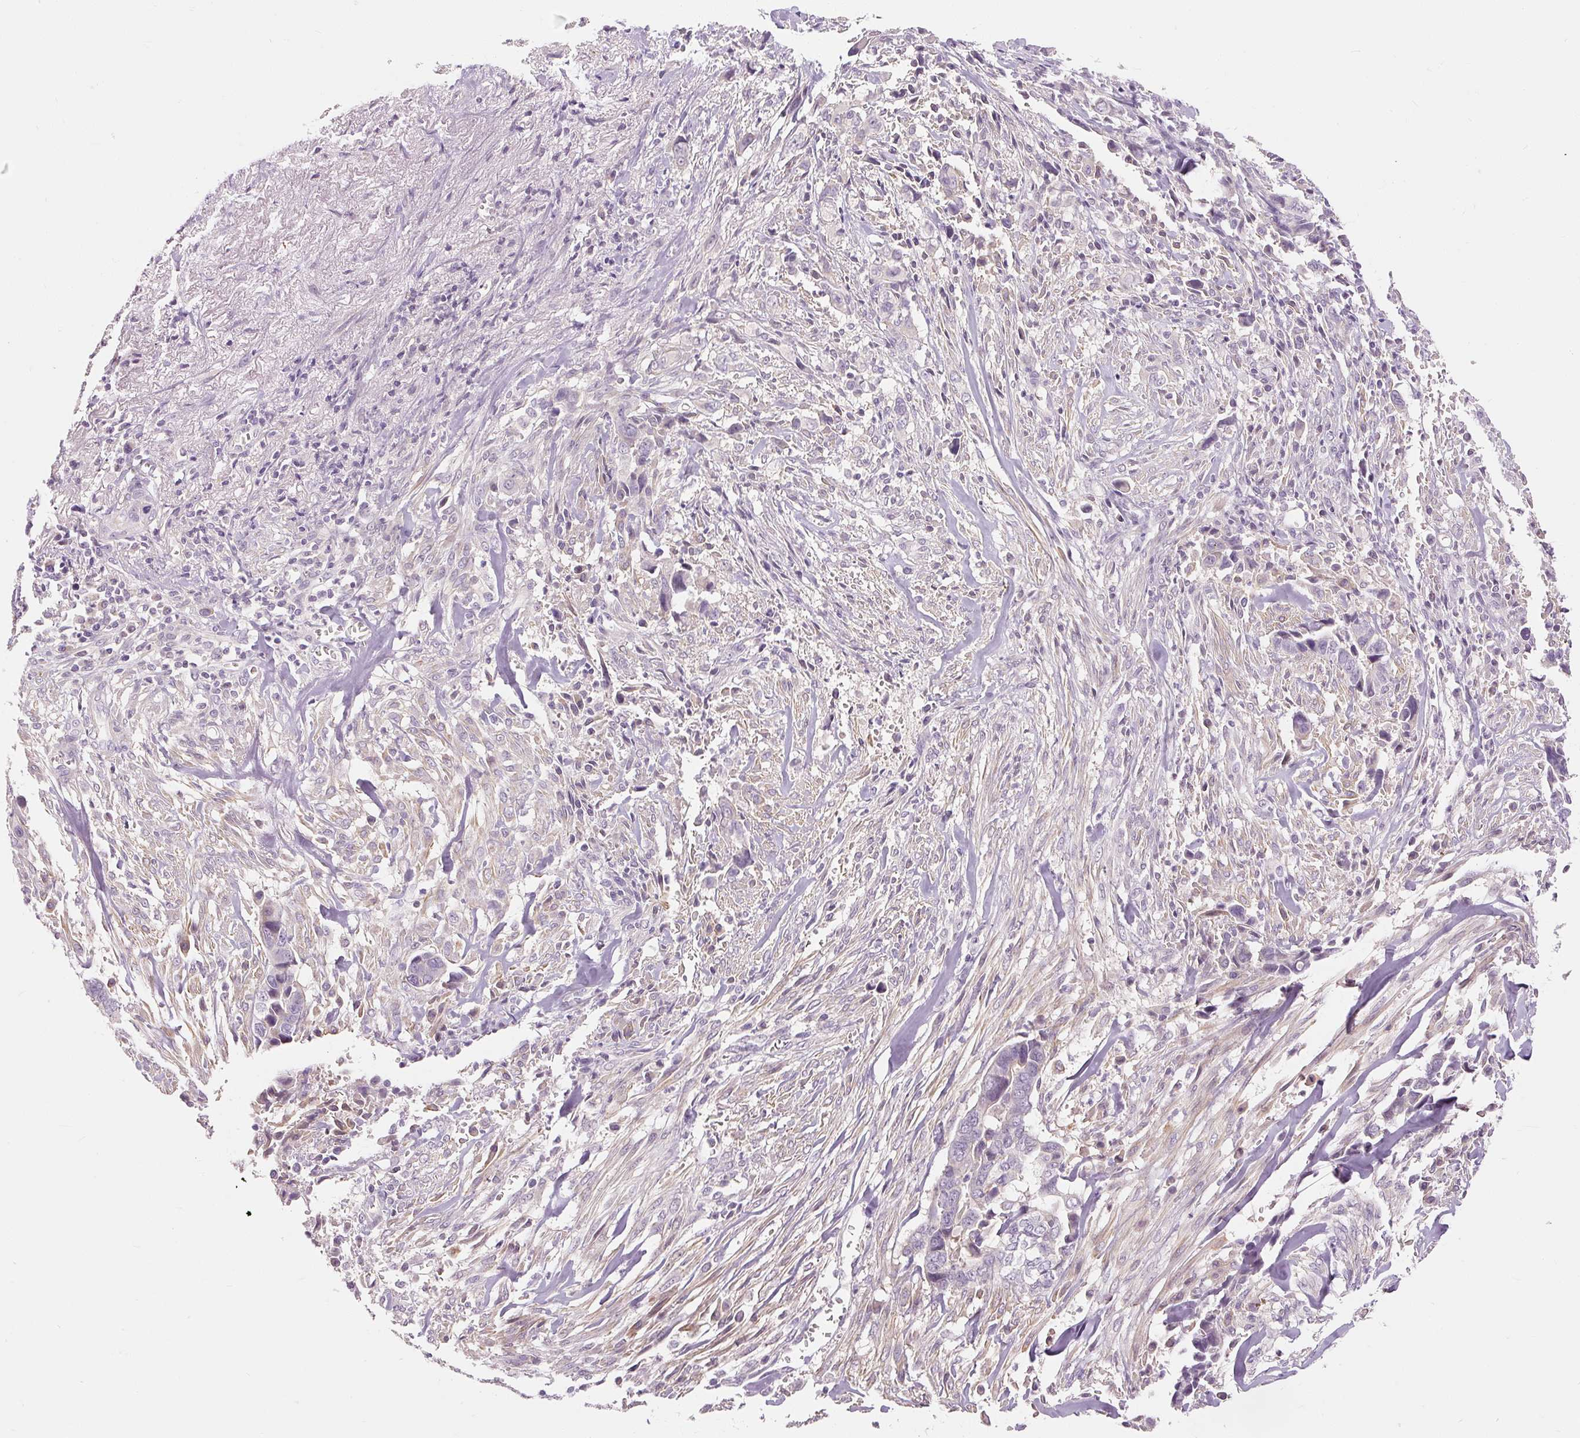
{"staining": {"intensity": "negative", "quantity": "none", "location": "none"}, "tissue": "liver cancer", "cell_type": "Tumor cells", "image_type": "cancer", "snomed": [{"axis": "morphology", "description": "Cholangiocarcinoma"}, {"axis": "topography", "description": "Liver"}], "caption": "Immunohistochemical staining of human liver cholangiocarcinoma exhibits no significant expression in tumor cells.", "gene": "CAPN3", "patient": {"sex": "female", "age": 79}}